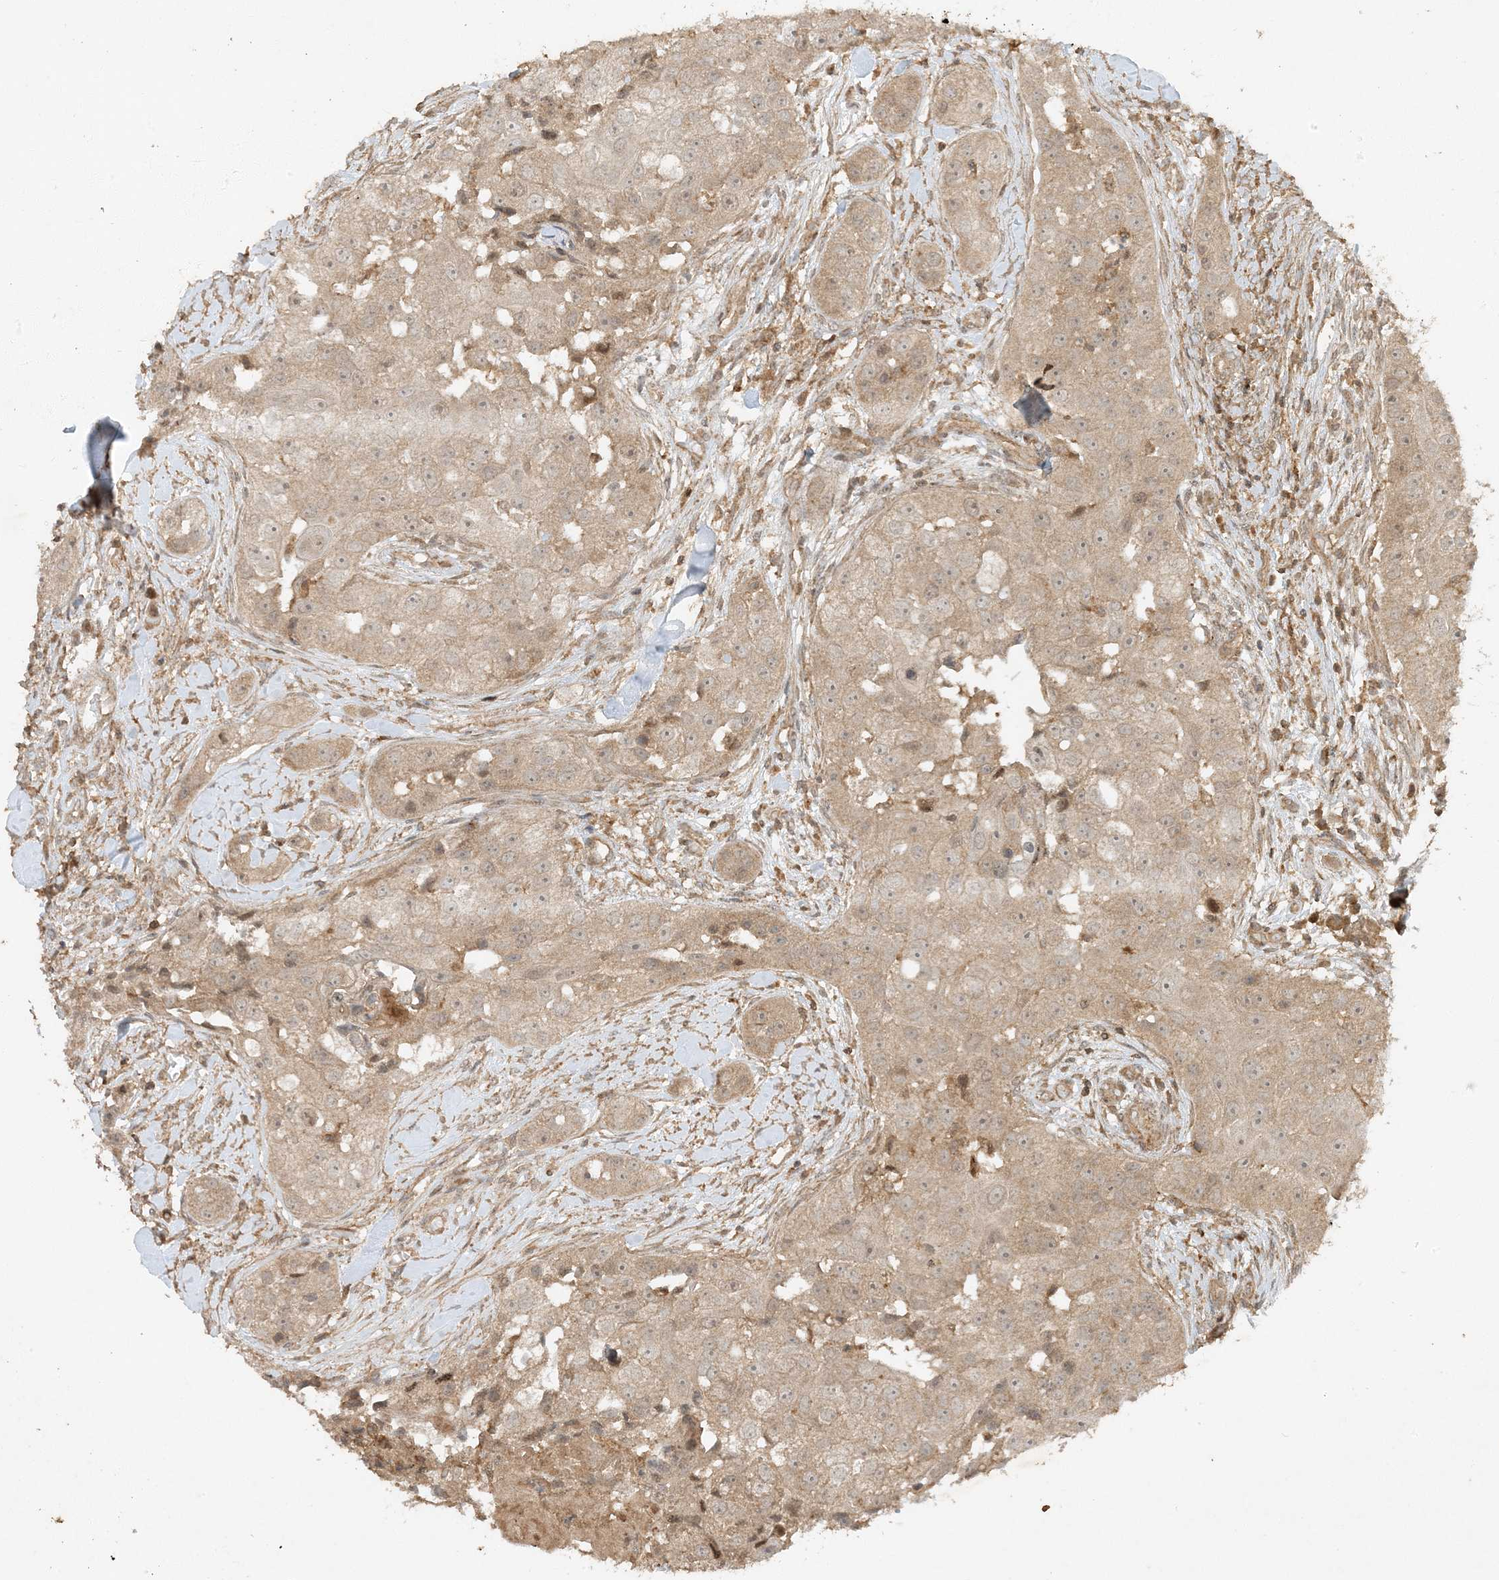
{"staining": {"intensity": "weak", "quantity": ">75%", "location": "cytoplasmic/membranous"}, "tissue": "head and neck cancer", "cell_type": "Tumor cells", "image_type": "cancer", "snomed": [{"axis": "morphology", "description": "Normal tissue, NOS"}, {"axis": "morphology", "description": "Squamous cell carcinoma, NOS"}, {"axis": "topography", "description": "Skeletal muscle"}, {"axis": "topography", "description": "Head-Neck"}], "caption": "IHC (DAB) staining of human head and neck cancer shows weak cytoplasmic/membranous protein positivity in about >75% of tumor cells. (Brightfield microscopy of DAB IHC at high magnification).", "gene": "XRN1", "patient": {"sex": "male", "age": 51}}